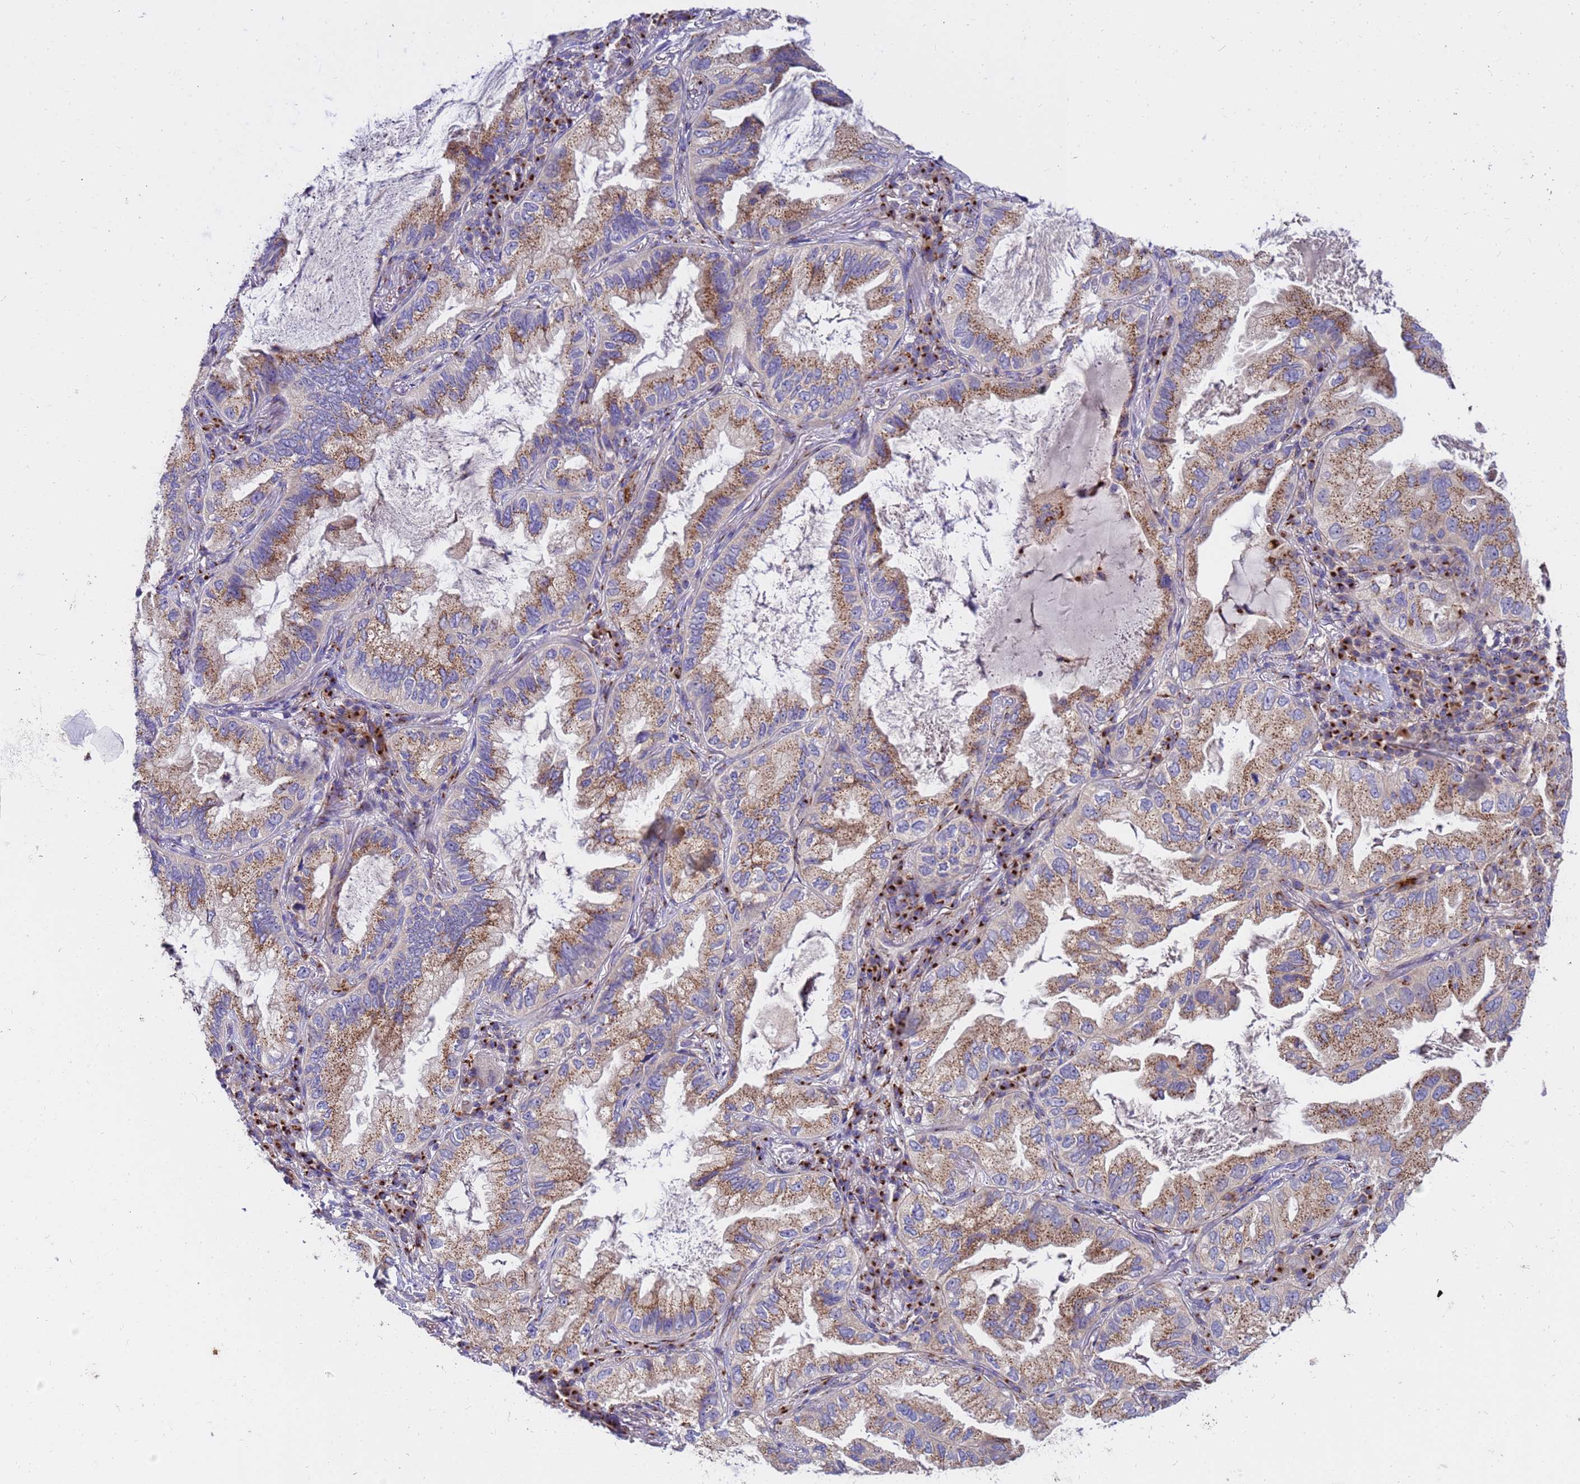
{"staining": {"intensity": "moderate", "quantity": ">75%", "location": "cytoplasmic/membranous"}, "tissue": "lung cancer", "cell_type": "Tumor cells", "image_type": "cancer", "snomed": [{"axis": "morphology", "description": "Adenocarcinoma, NOS"}, {"axis": "topography", "description": "Lung"}], "caption": "A photomicrograph of adenocarcinoma (lung) stained for a protein reveals moderate cytoplasmic/membranous brown staining in tumor cells.", "gene": "HPS3", "patient": {"sex": "female", "age": 69}}